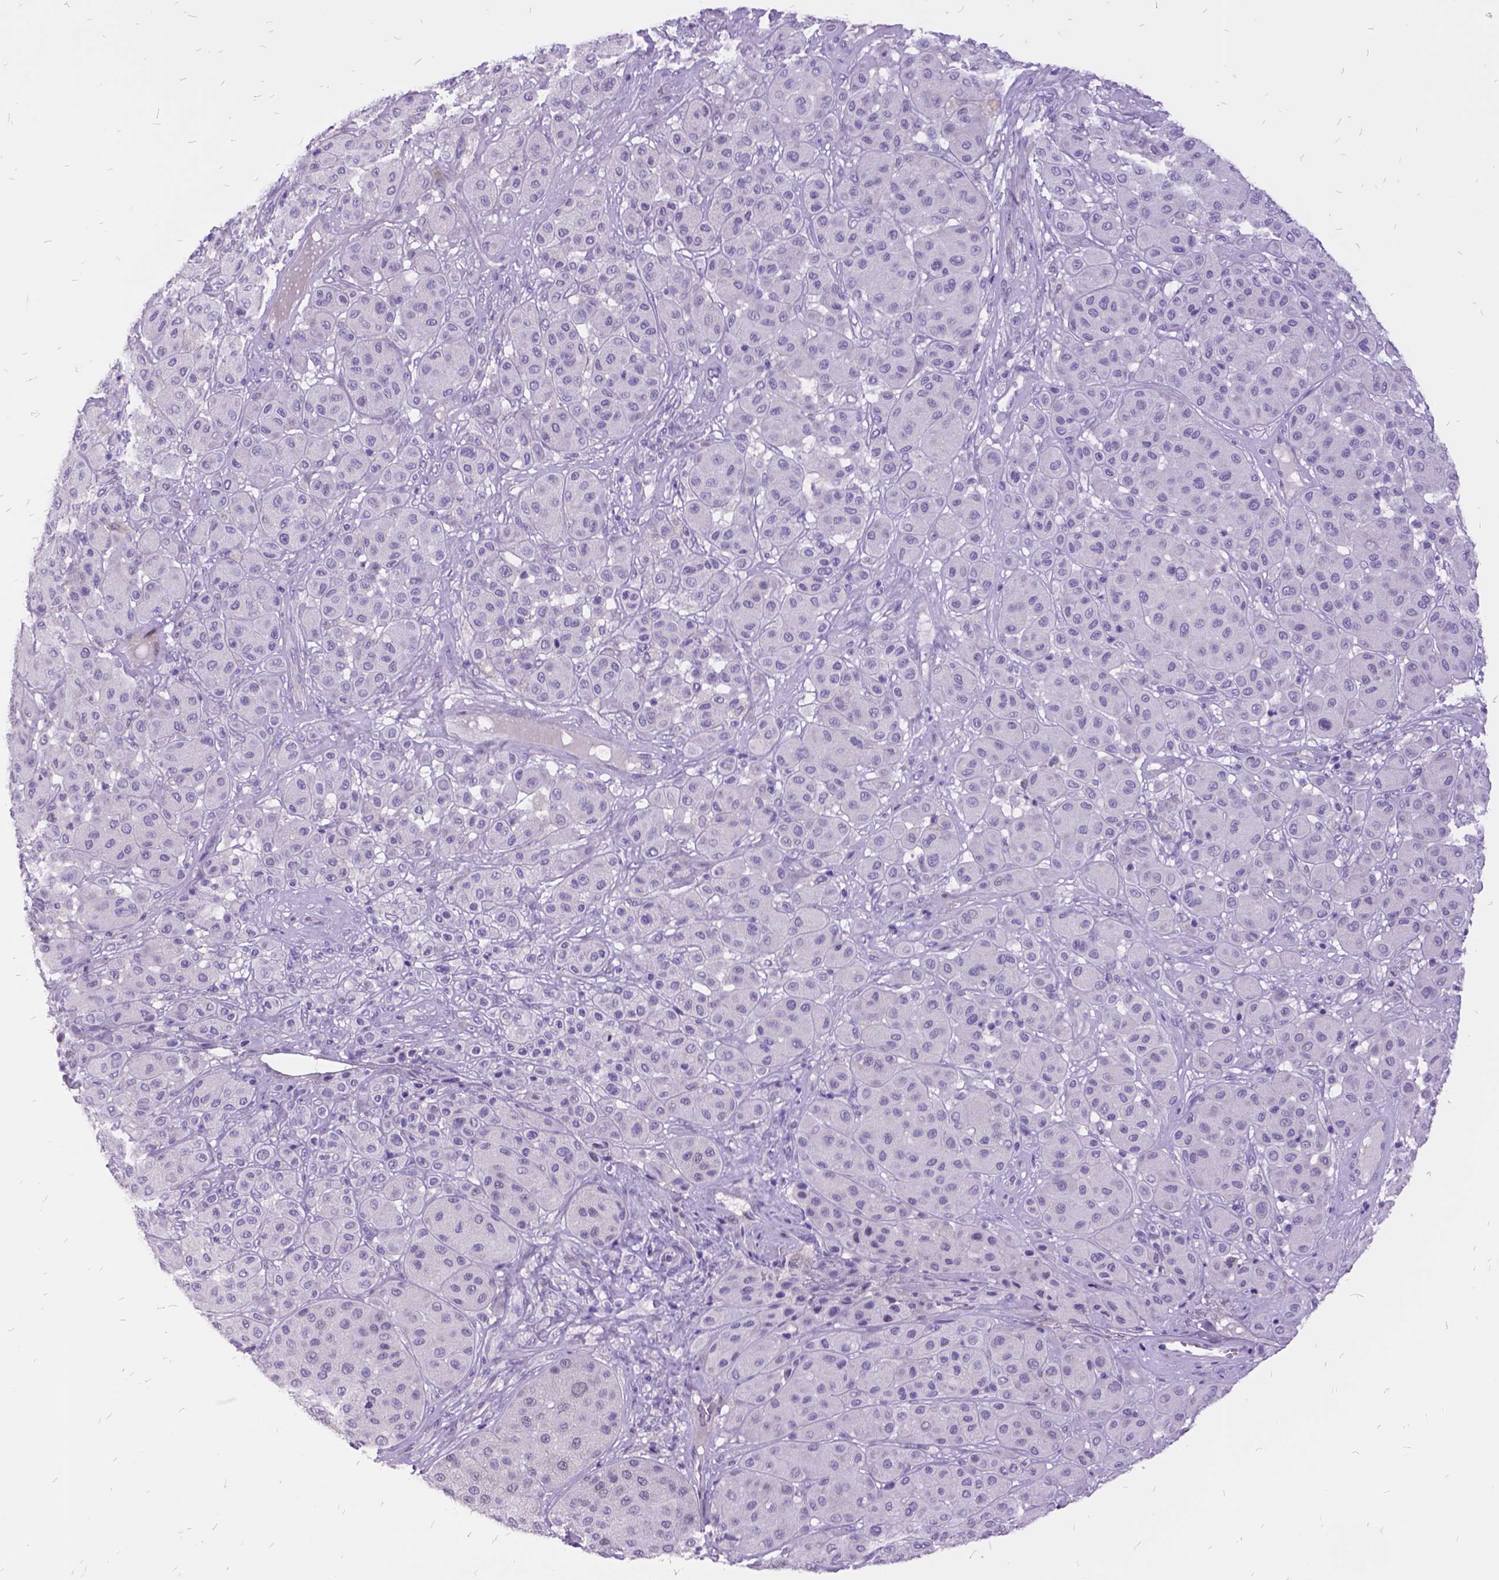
{"staining": {"intensity": "negative", "quantity": "none", "location": "none"}, "tissue": "melanoma", "cell_type": "Tumor cells", "image_type": "cancer", "snomed": [{"axis": "morphology", "description": "Malignant melanoma, Metastatic site"}, {"axis": "topography", "description": "Smooth muscle"}], "caption": "An immunohistochemistry histopathology image of malignant melanoma (metastatic site) is shown. There is no staining in tumor cells of malignant melanoma (metastatic site).", "gene": "ITGB6", "patient": {"sex": "male", "age": 41}}